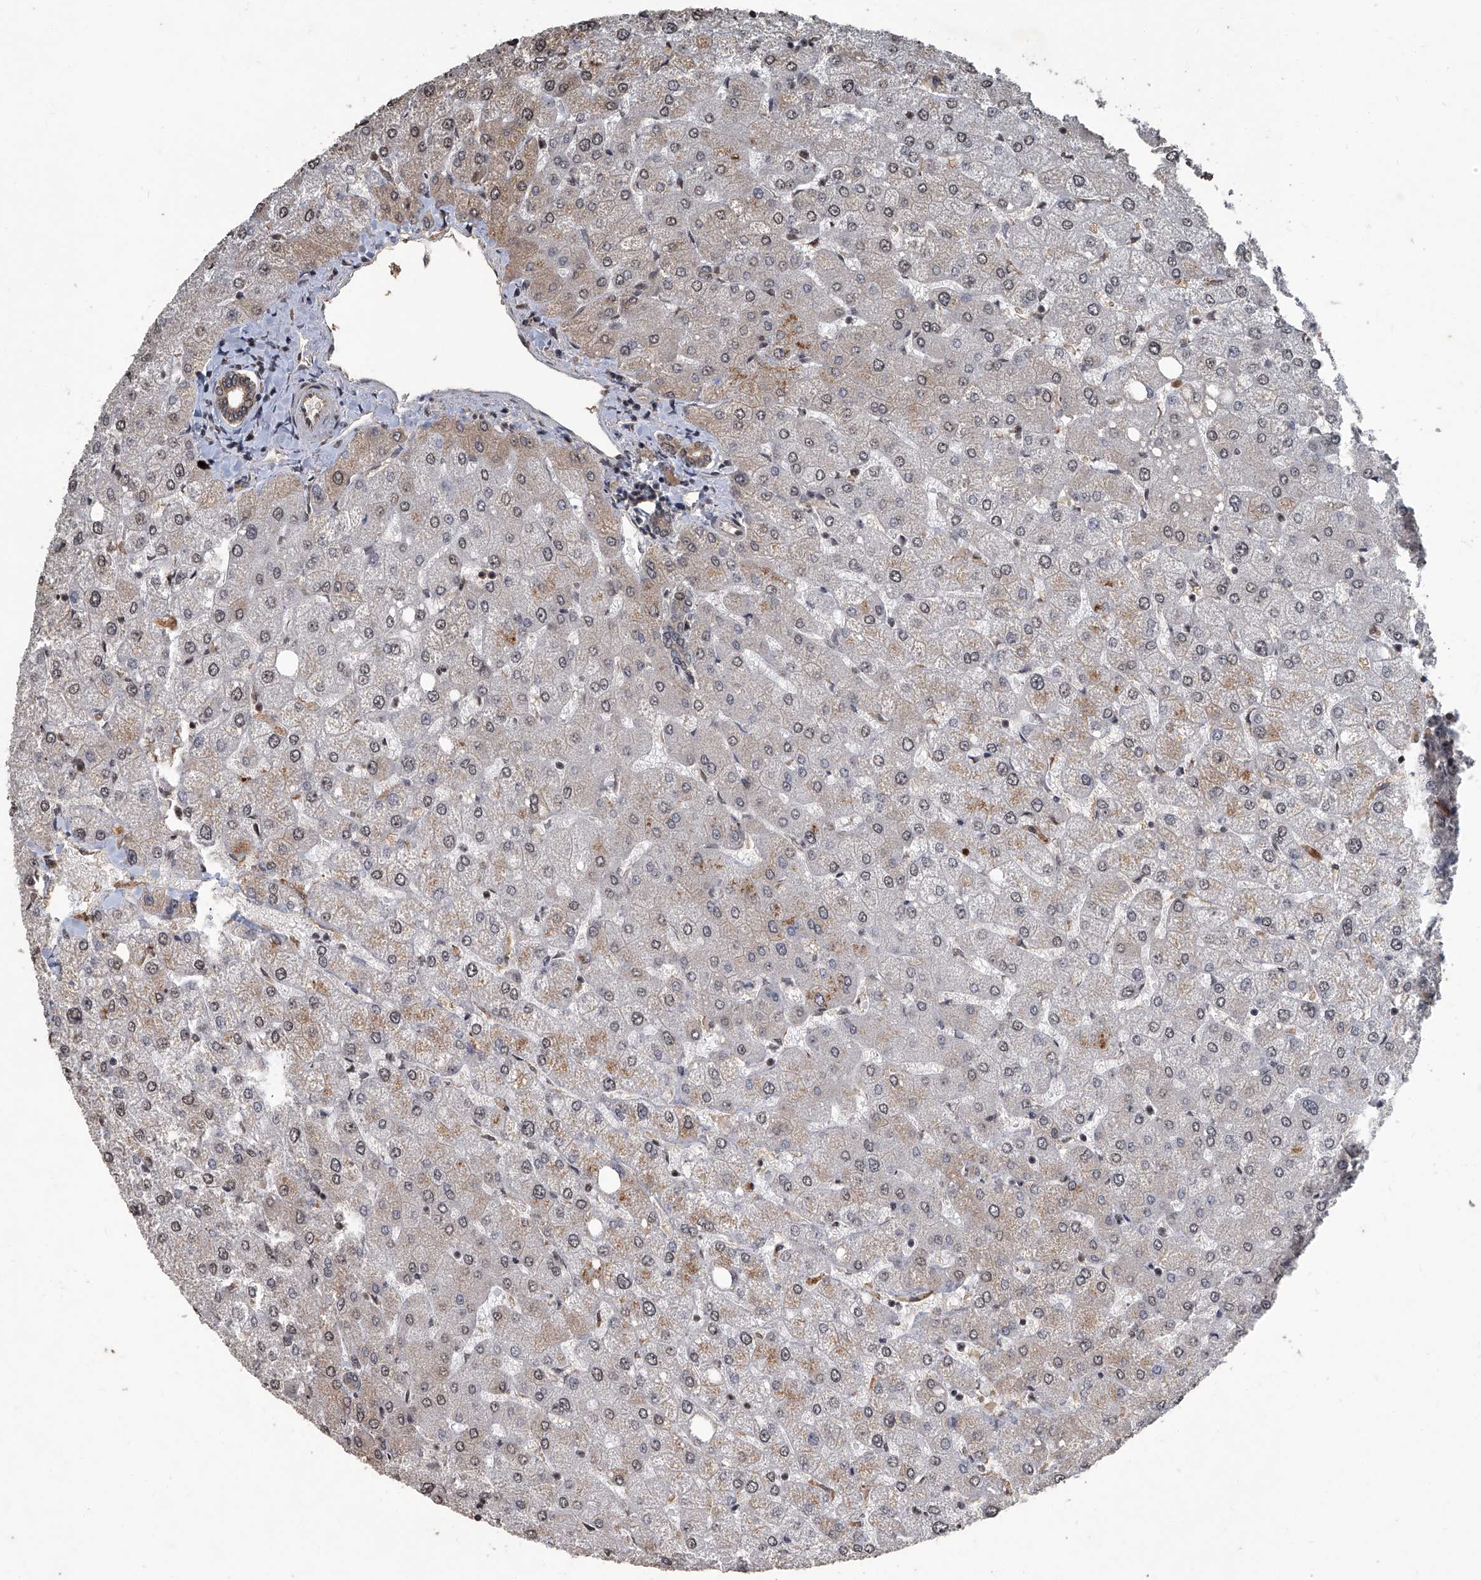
{"staining": {"intensity": "weak", "quantity": ">75%", "location": "cytoplasmic/membranous"}, "tissue": "liver", "cell_type": "Cholangiocytes", "image_type": "normal", "snomed": [{"axis": "morphology", "description": "Normal tissue, NOS"}, {"axis": "topography", "description": "Liver"}], "caption": "This is a micrograph of IHC staining of normal liver, which shows weak staining in the cytoplasmic/membranous of cholangiocytes.", "gene": "GPR132", "patient": {"sex": "female", "age": 54}}